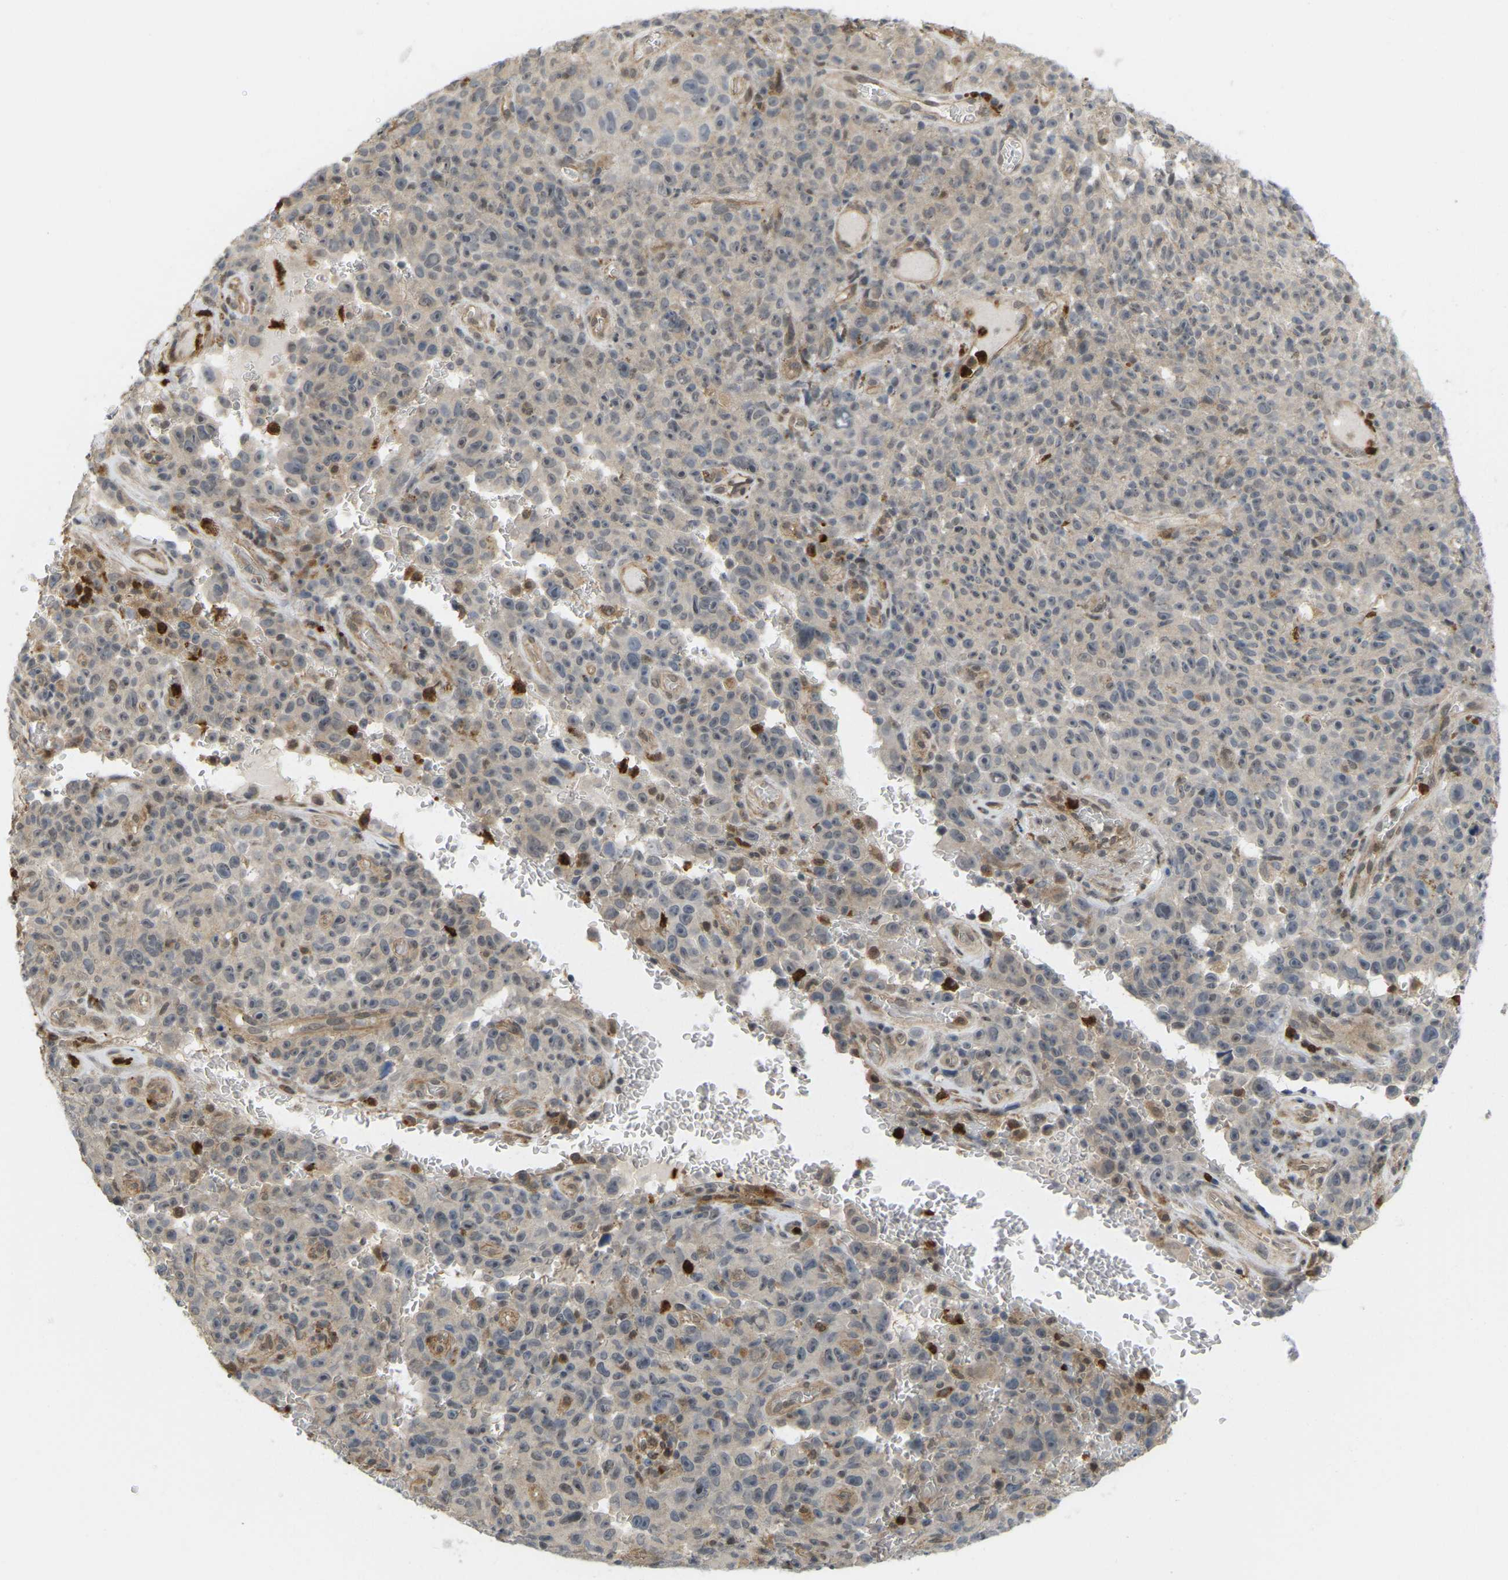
{"staining": {"intensity": "weak", "quantity": "<25%", "location": "cytoplasmic/membranous"}, "tissue": "melanoma", "cell_type": "Tumor cells", "image_type": "cancer", "snomed": [{"axis": "morphology", "description": "Malignant melanoma, NOS"}, {"axis": "topography", "description": "Skin"}], "caption": "A high-resolution image shows immunohistochemistry staining of melanoma, which shows no significant staining in tumor cells.", "gene": "SERPINB5", "patient": {"sex": "female", "age": 82}}